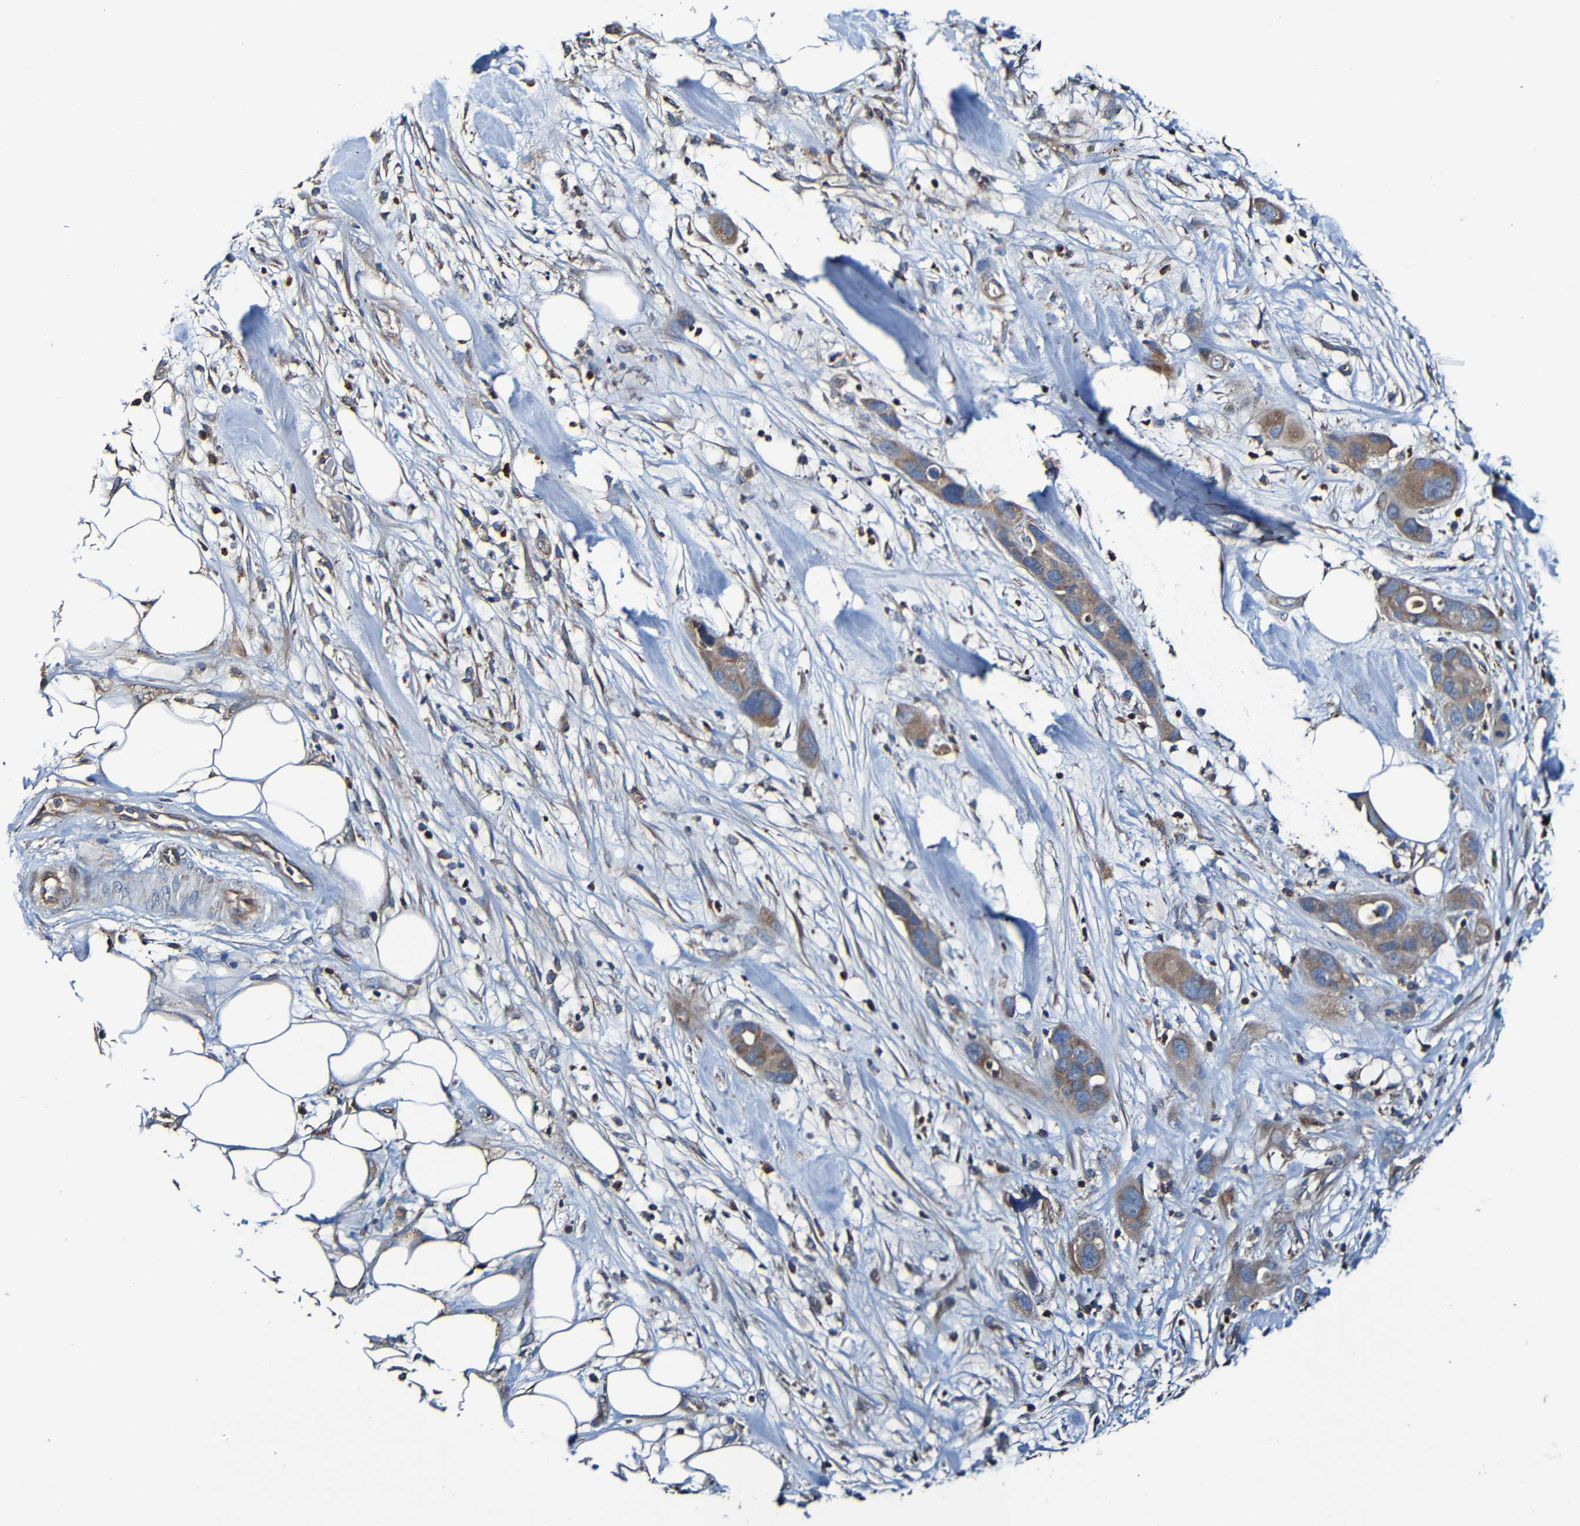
{"staining": {"intensity": "moderate", "quantity": ">75%", "location": "cytoplasmic/membranous"}, "tissue": "pancreatic cancer", "cell_type": "Tumor cells", "image_type": "cancer", "snomed": [{"axis": "morphology", "description": "Adenocarcinoma, NOS"}, {"axis": "topography", "description": "Pancreas"}], "caption": "This photomicrograph shows IHC staining of human pancreatic cancer (adenocarcinoma), with medium moderate cytoplasmic/membranous staining in about >75% of tumor cells.", "gene": "ADAM15", "patient": {"sex": "female", "age": 71}}